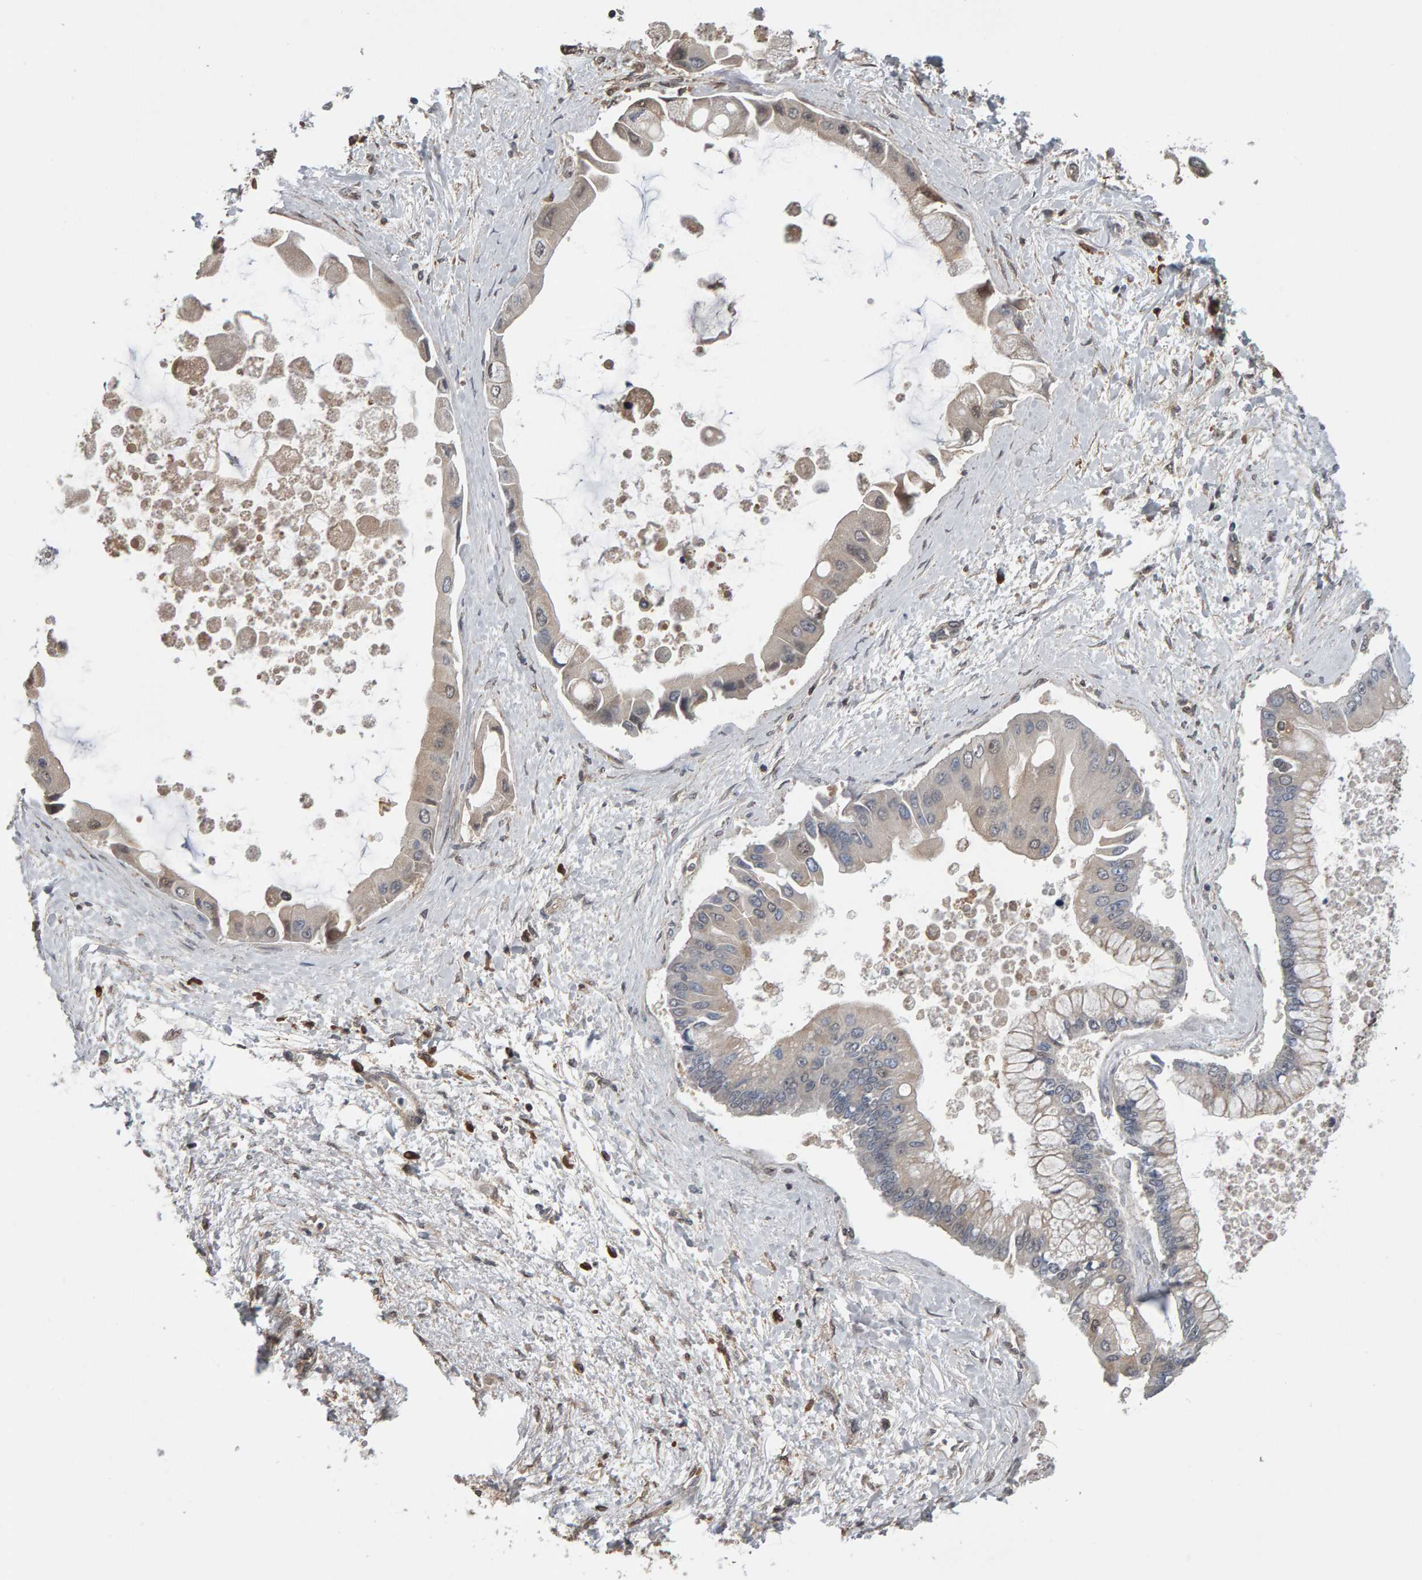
{"staining": {"intensity": "weak", "quantity": "<25%", "location": "cytoplasmic/membranous"}, "tissue": "liver cancer", "cell_type": "Tumor cells", "image_type": "cancer", "snomed": [{"axis": "morphology", "description": "Cholangiocarcinoma"}, {"axis": "topography", "description": "Liver"}], "caption": "Human liver cholangiocarcinoma stained for a protein using immunohistochemistry (IHC) demonstrates no staining in tumor cells.", "gene": "COASY", "patient": {"sex": "male", "age": 50}}